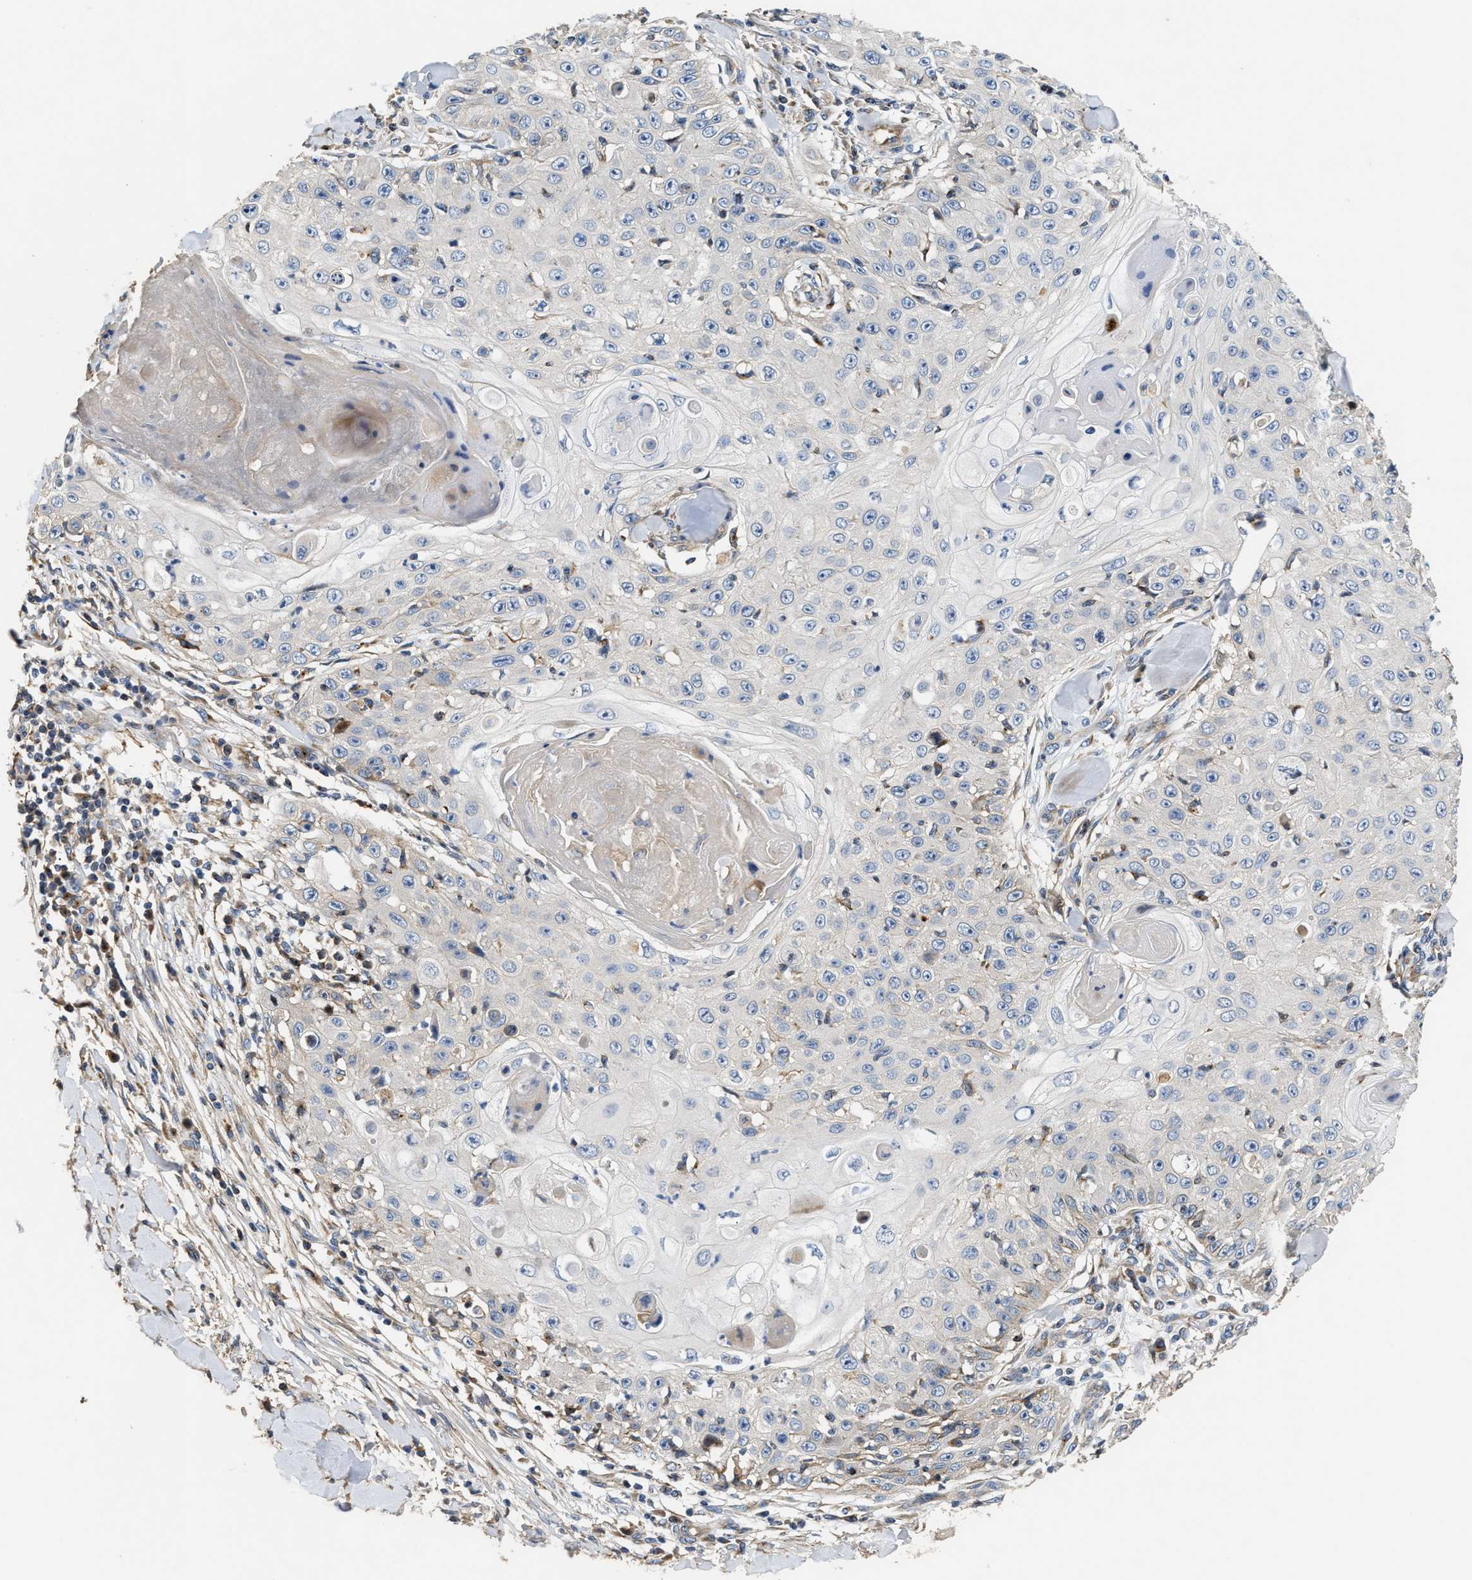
{"staining": {"intensity": "negative", "quantity": "none", "location": "none"}, "tissue": "skin cancer", "cell_type": "Tumor cells", "image_type": "cancer", "snomed": [{"axis": "morphology", "description": "Squamous cell carcinoma, NOS"}, {"axis": "topography", "description": "Skin"}], "caption": "Tumor cells show no significant expression in skin cancer (squamous cell carcinoma).", "gene": "IL17RC", "patient": {"sex": "male", "age": 86}}